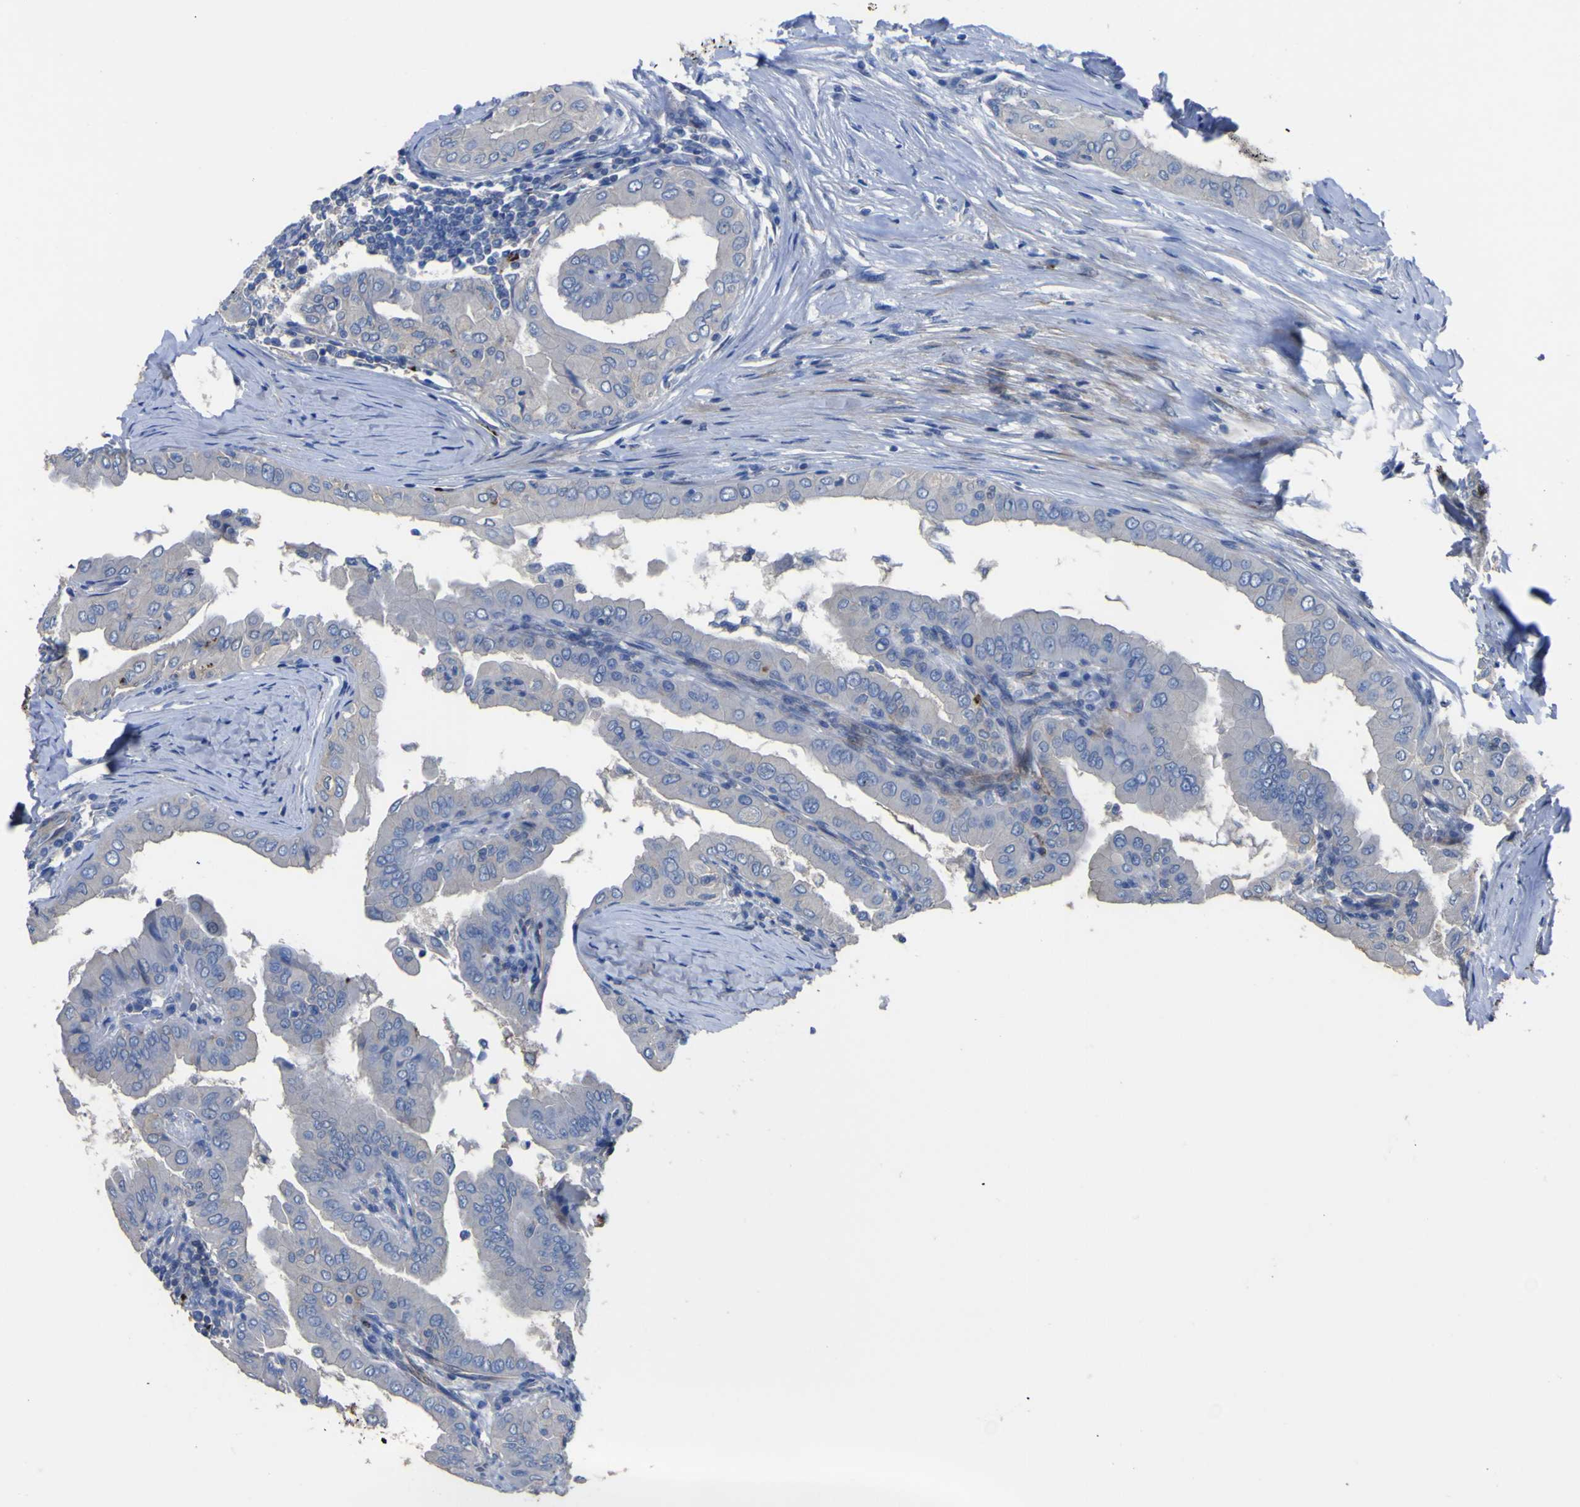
{"staining": {"intensity": "negative", "quantity": "none", "location": "none"}, "tissue": "thyroid cancer", "cell_type": "Tumor cells", "image_type": "cancer", "snomed": [{"axis": "morphology", "description": "Papillary adenocarcinoma, NOS"}, {"axis": "topography", "description": "Thyroid gland"}], "caption": "Immunohistochemistry micrograph of thyroid cancer stained for a protein (brown), which reveals no expression in tumor cells. Brightfield microscopy of IHC stained with DAB (brown) and hematoxylin (blue), captured at high magnification.", "gene": "AGO4", "patient": {"sex": "male", "age": 33}}